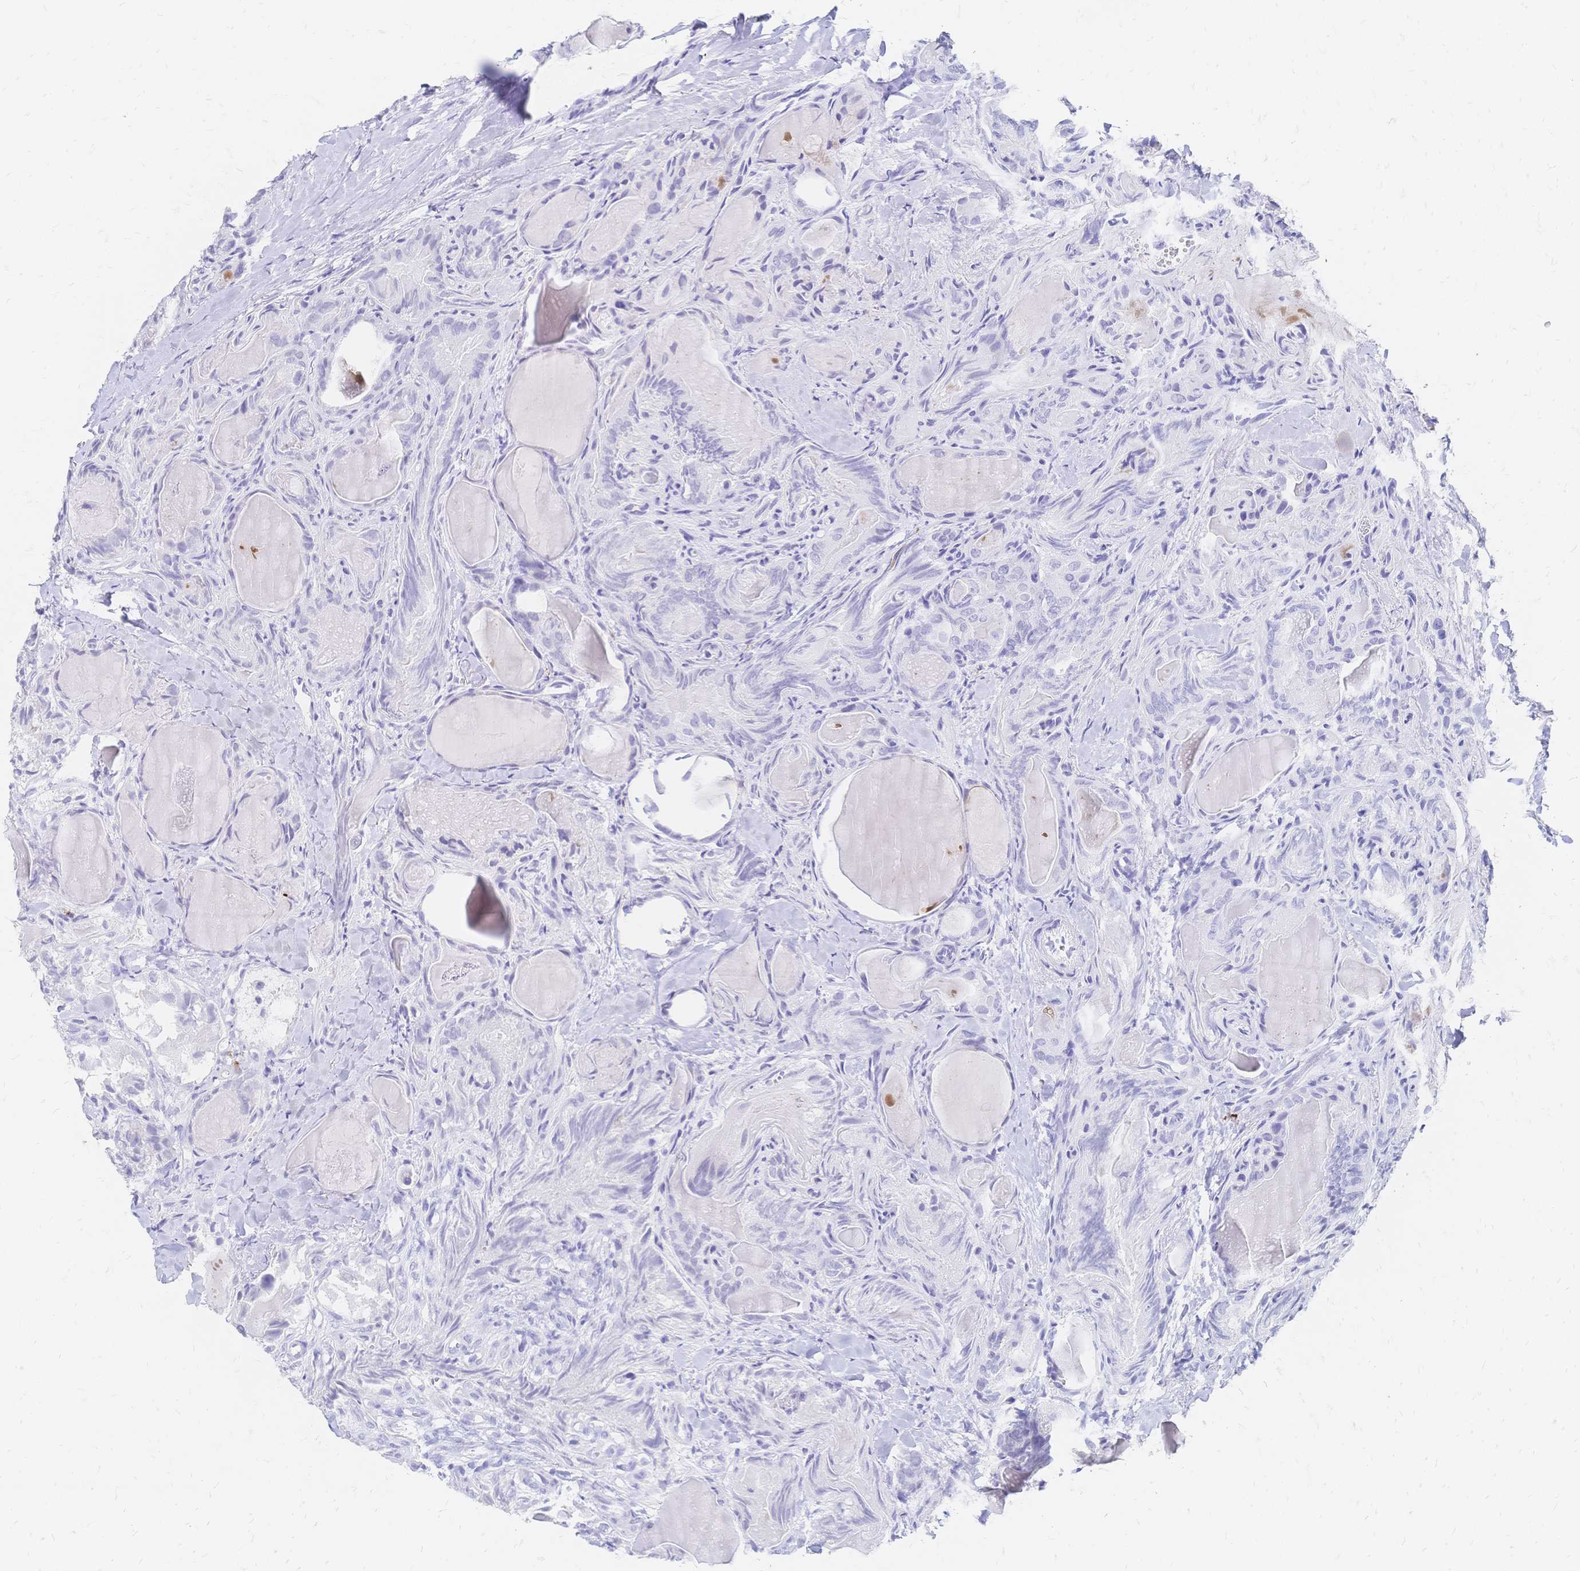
{"staining": {"intensity": "negative", "quantity": "none", "location": "none"}, "tissue": "thyroid cancer", "cell_type": "Tumor cells", "image_type": "cancer", "snomed": [{"axis": "morphology", "description": "Papillary adenocarcinoma, NOS"}, {"axis": "topography", "description": "Thyroid gland"}], "caption": "Tumor cells show no significant positivity in thyroid papillary adenocarcinoma.", "gene": "PSORS1C2", "patient": {"sex": "female", "age": 75}}